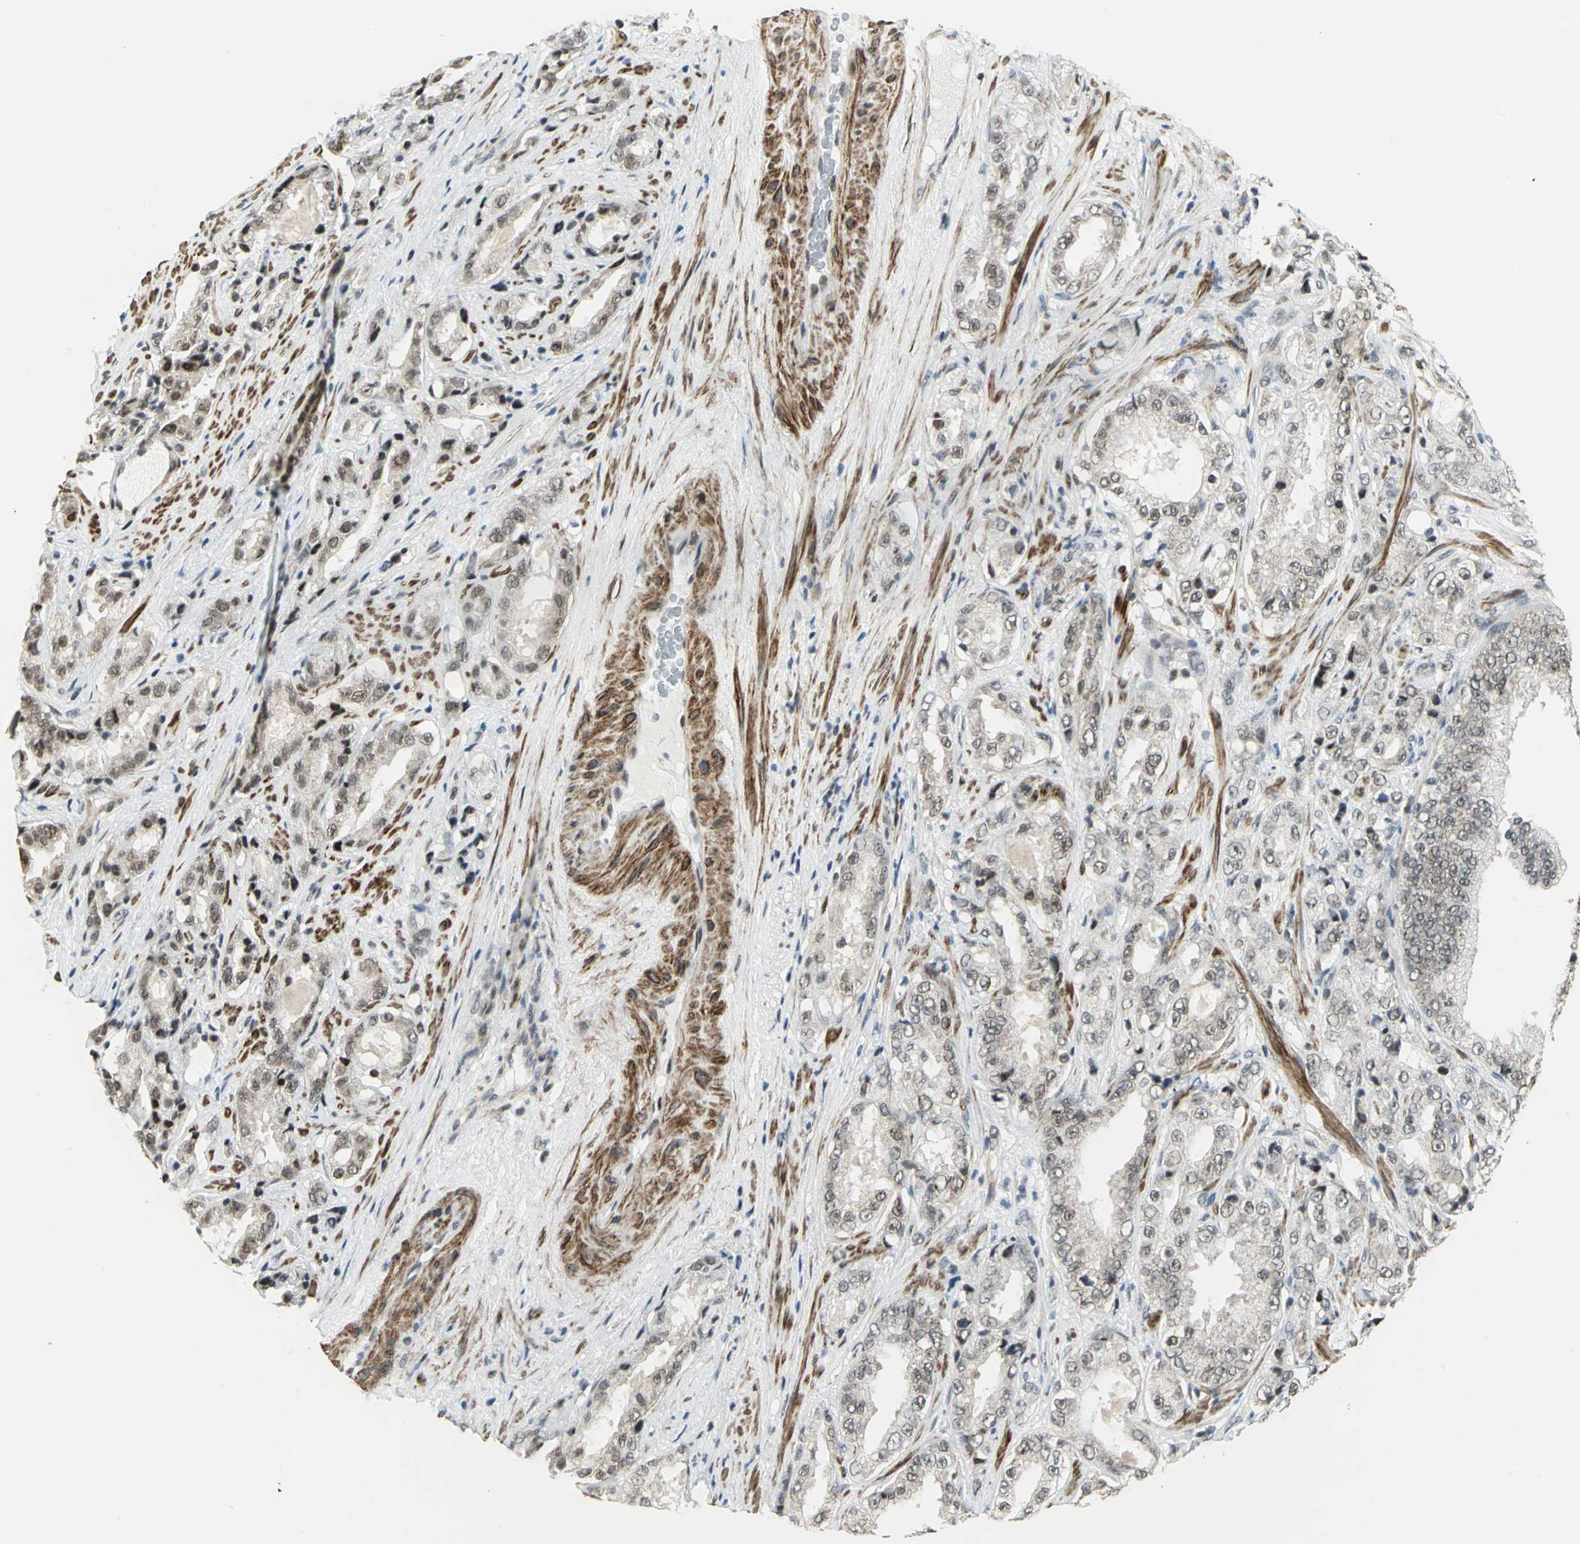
{"staining": {"intensity": "weak", "quantity": "25%-75%", "location": "nuclear"}, "tissue": "prostate cancer", "cell_type": "Tumor cells", "image_type": "cancer", "snomed": [{"axis": "morphology", "description": "Adenocarcinoma, High grade"}, {"axis": "topography", "description": "Prostate"}], "caption": "A photomicrograph of prostate cancer stained for a protein demonstrates weak nuclear brown staining in tumor cells. The protein is stained brown, and the nuclei are stained in blue (DAB (3,3'-diaminobenzidine) IHC with brightfield microscopy, high magnification).", "gene": "MTA1", "patient": {"sex": "male", "age": 73}}